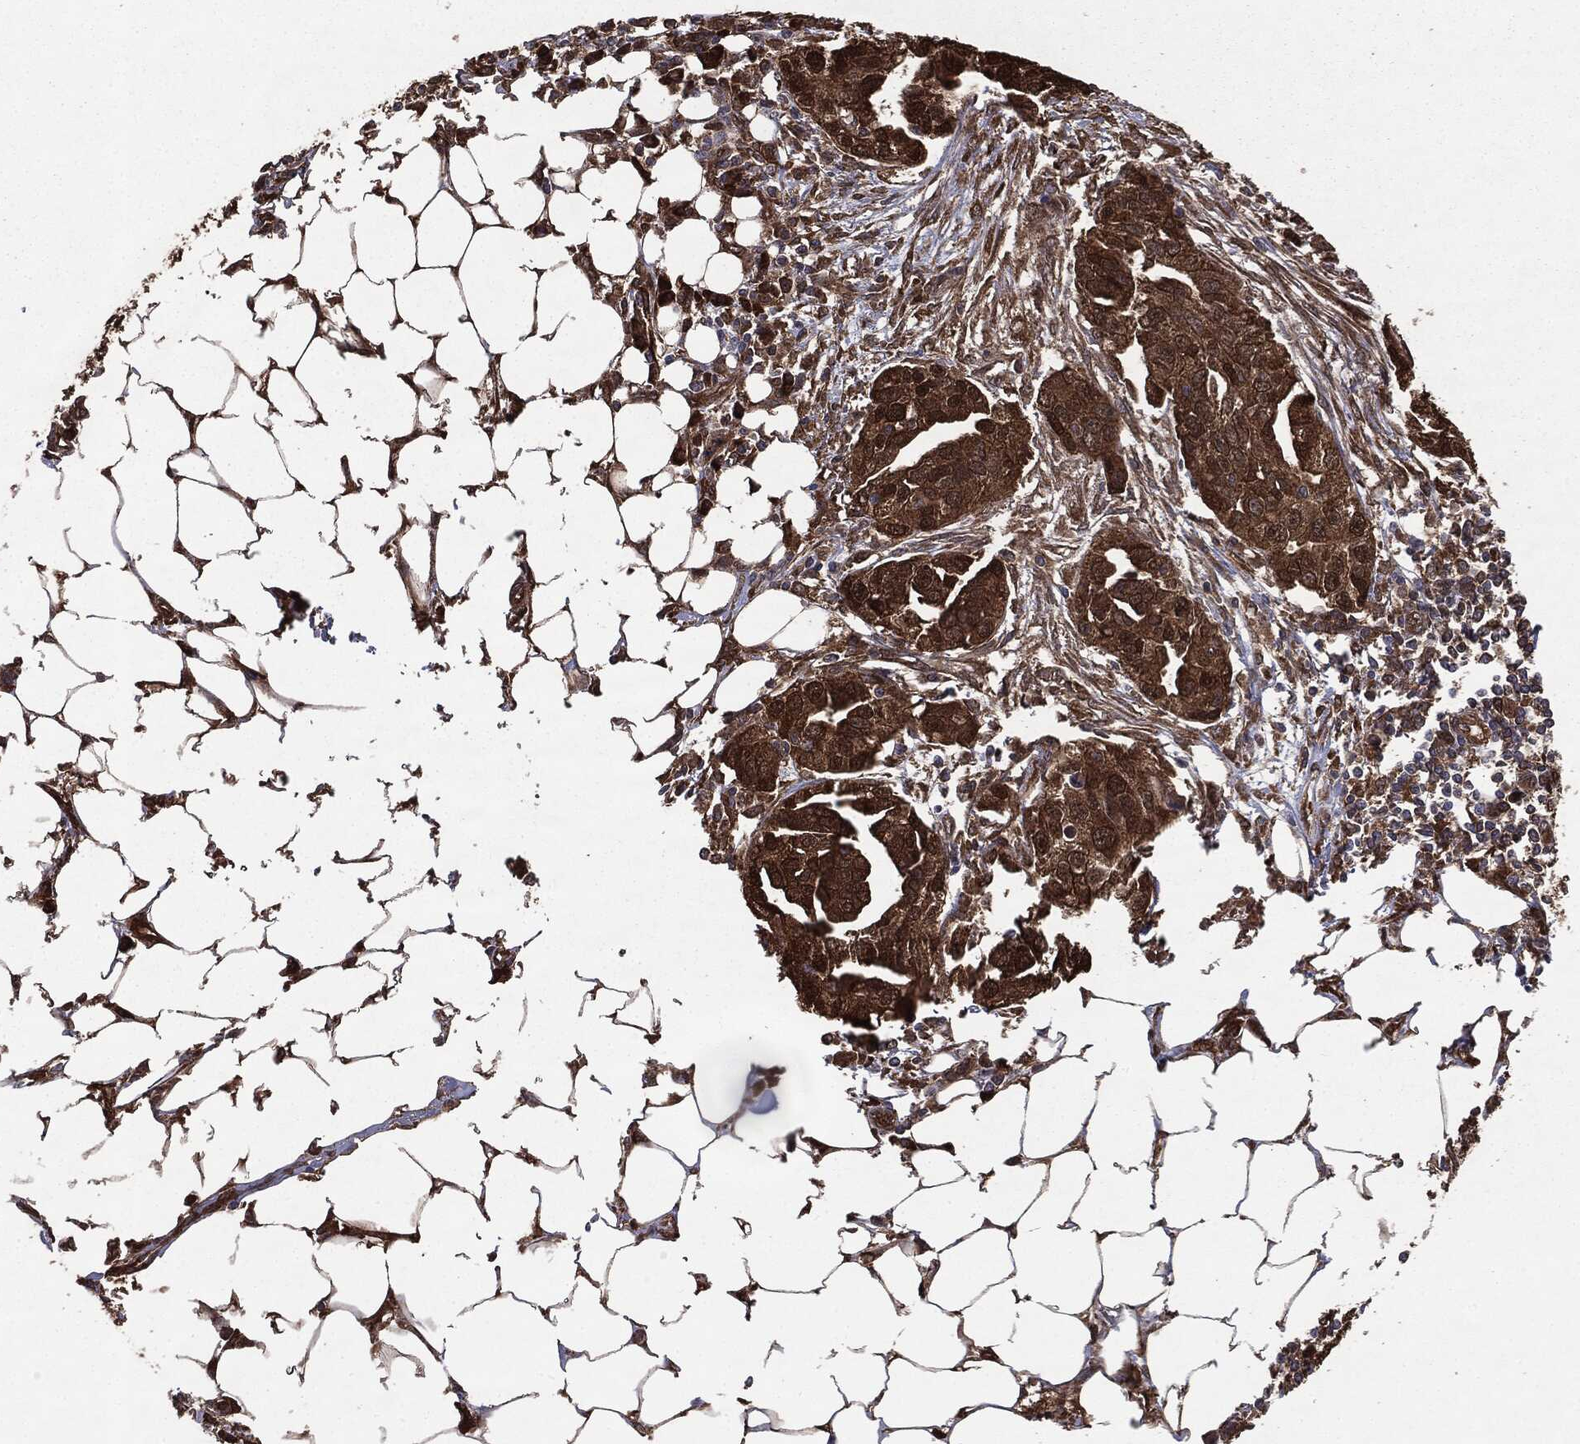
{"staining": {"intensity": "strong", "quantity": ">75%", "location": "cytoplasmic/membranous"}, "tissue": "ovarian cancer", "cell_type": "Tumor cells", "image_type": "cancer", "snomed": [{"axis": "morphology", "description": "Carcinoma, endometroid"}, {"axis": "morphology", "description": "Cystadenocarcinoma, serous, NOS"}, {"axis": "topography", "description": "Ovary"}], "caption": "Immunohistochemical staining of ovarian cancer shows high levels of strong cytoplasmic/membranous protein positivity in approximately >75% of tumor cells. (Brightfield microscopy of DAB IHC at high magnification).", "gene": "NME1", "patient": {"sex": "female", "age": 45}}